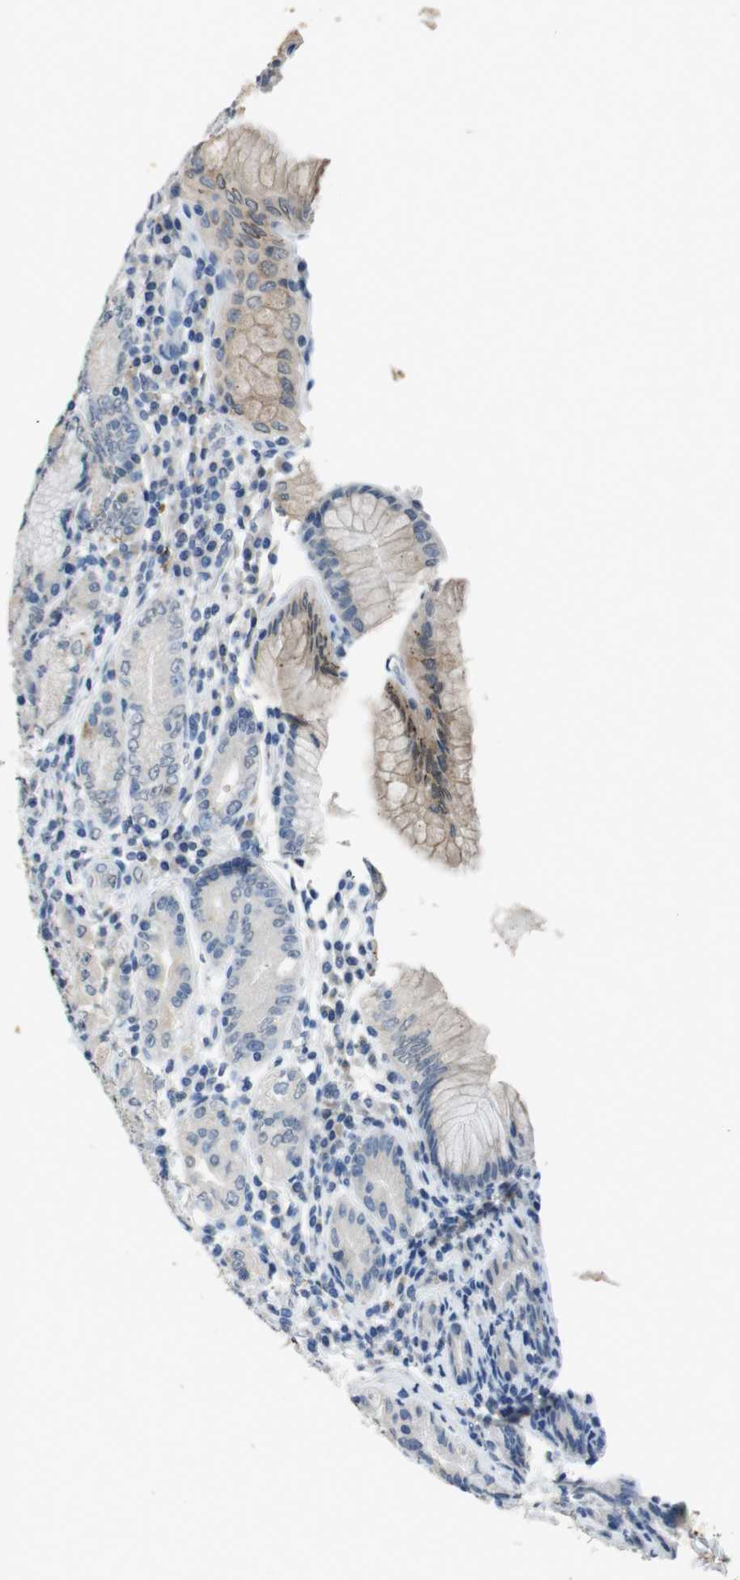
{"staining": {"intensity": "moderate", "quantity": "<25%", "location": "cytoplasmic/membranous"}, "tissue": "stomach", "cell_type": "Glandular cells", "image_type": "normal", "snomed": [{"axis": "morphology", "description": "Normal tissue, NOS"}, {"axis": "topography", "description": "Stomach, lower"}], "caption": "Immunohistochemistry (IHC) (DAB) staining of benign stomach demonstrates moderate cytoplasmic/membranous protein expression in about <25% of glandular cells.", "gene": "STBD1", "patient": {"sex": "male", "age": 52}}